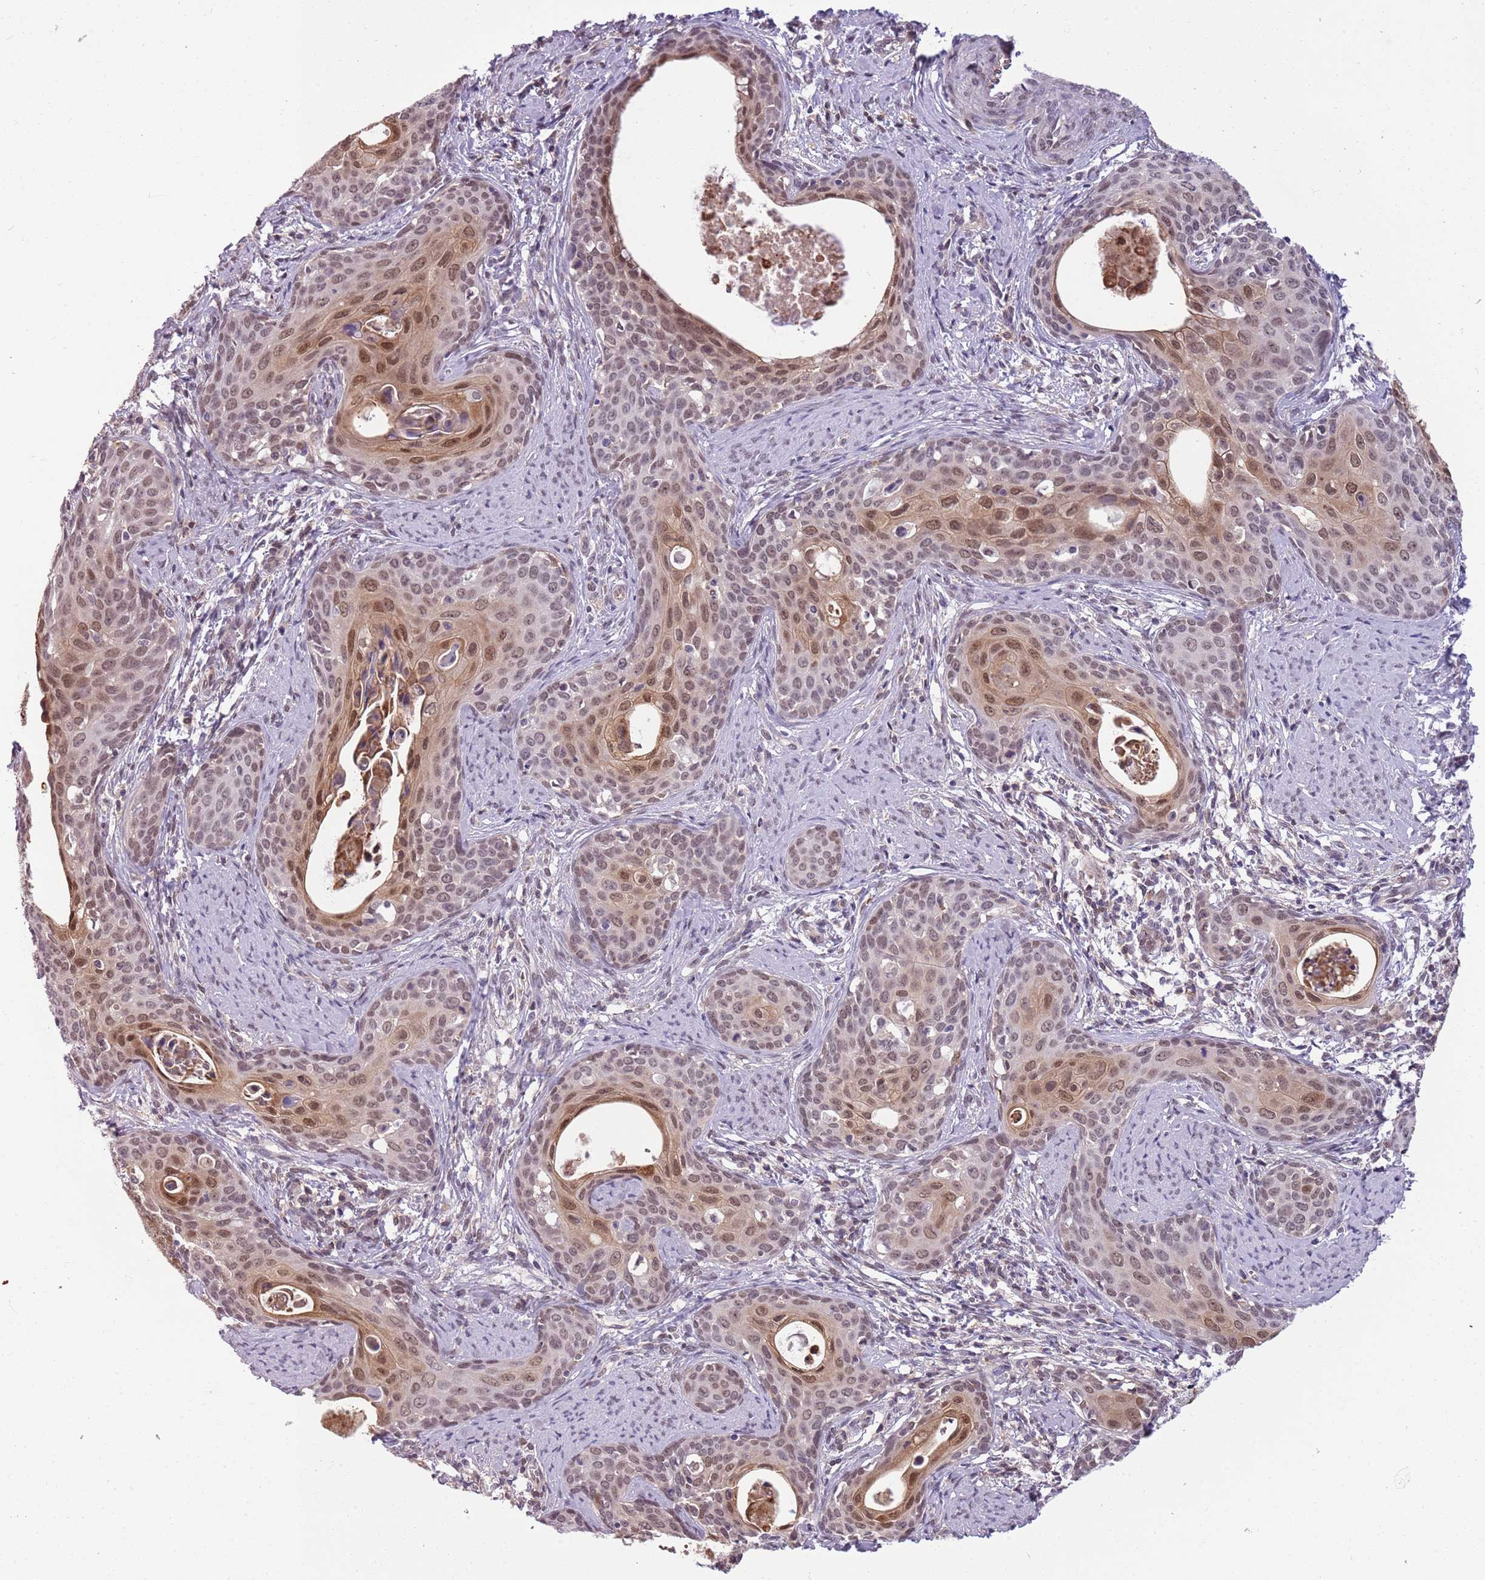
{"staining": {"intensity": "moderate", "quantity": ">75%", "location": "nuclear"}, "tissue": "cervical cancer", "cell_type": "Tumor cells", "image_type": "cancer", "snomed": [{"axis": "morphology", "description": "Squamous cell carcinoma, NOS"}, {"axis": "topography", "description": "Cervix"}], "caption": "Immunohistochemistry (IHC) photomicrograph of neoplastic tissue: cervical cancer stained using IHC reveals medium levels of moderate protein expression localized specifically in the nuclear of tumor cells, appearing as a nuclear brown color.", "gene": "DHX32", "patient": {"sex": "female", "age": 46}}